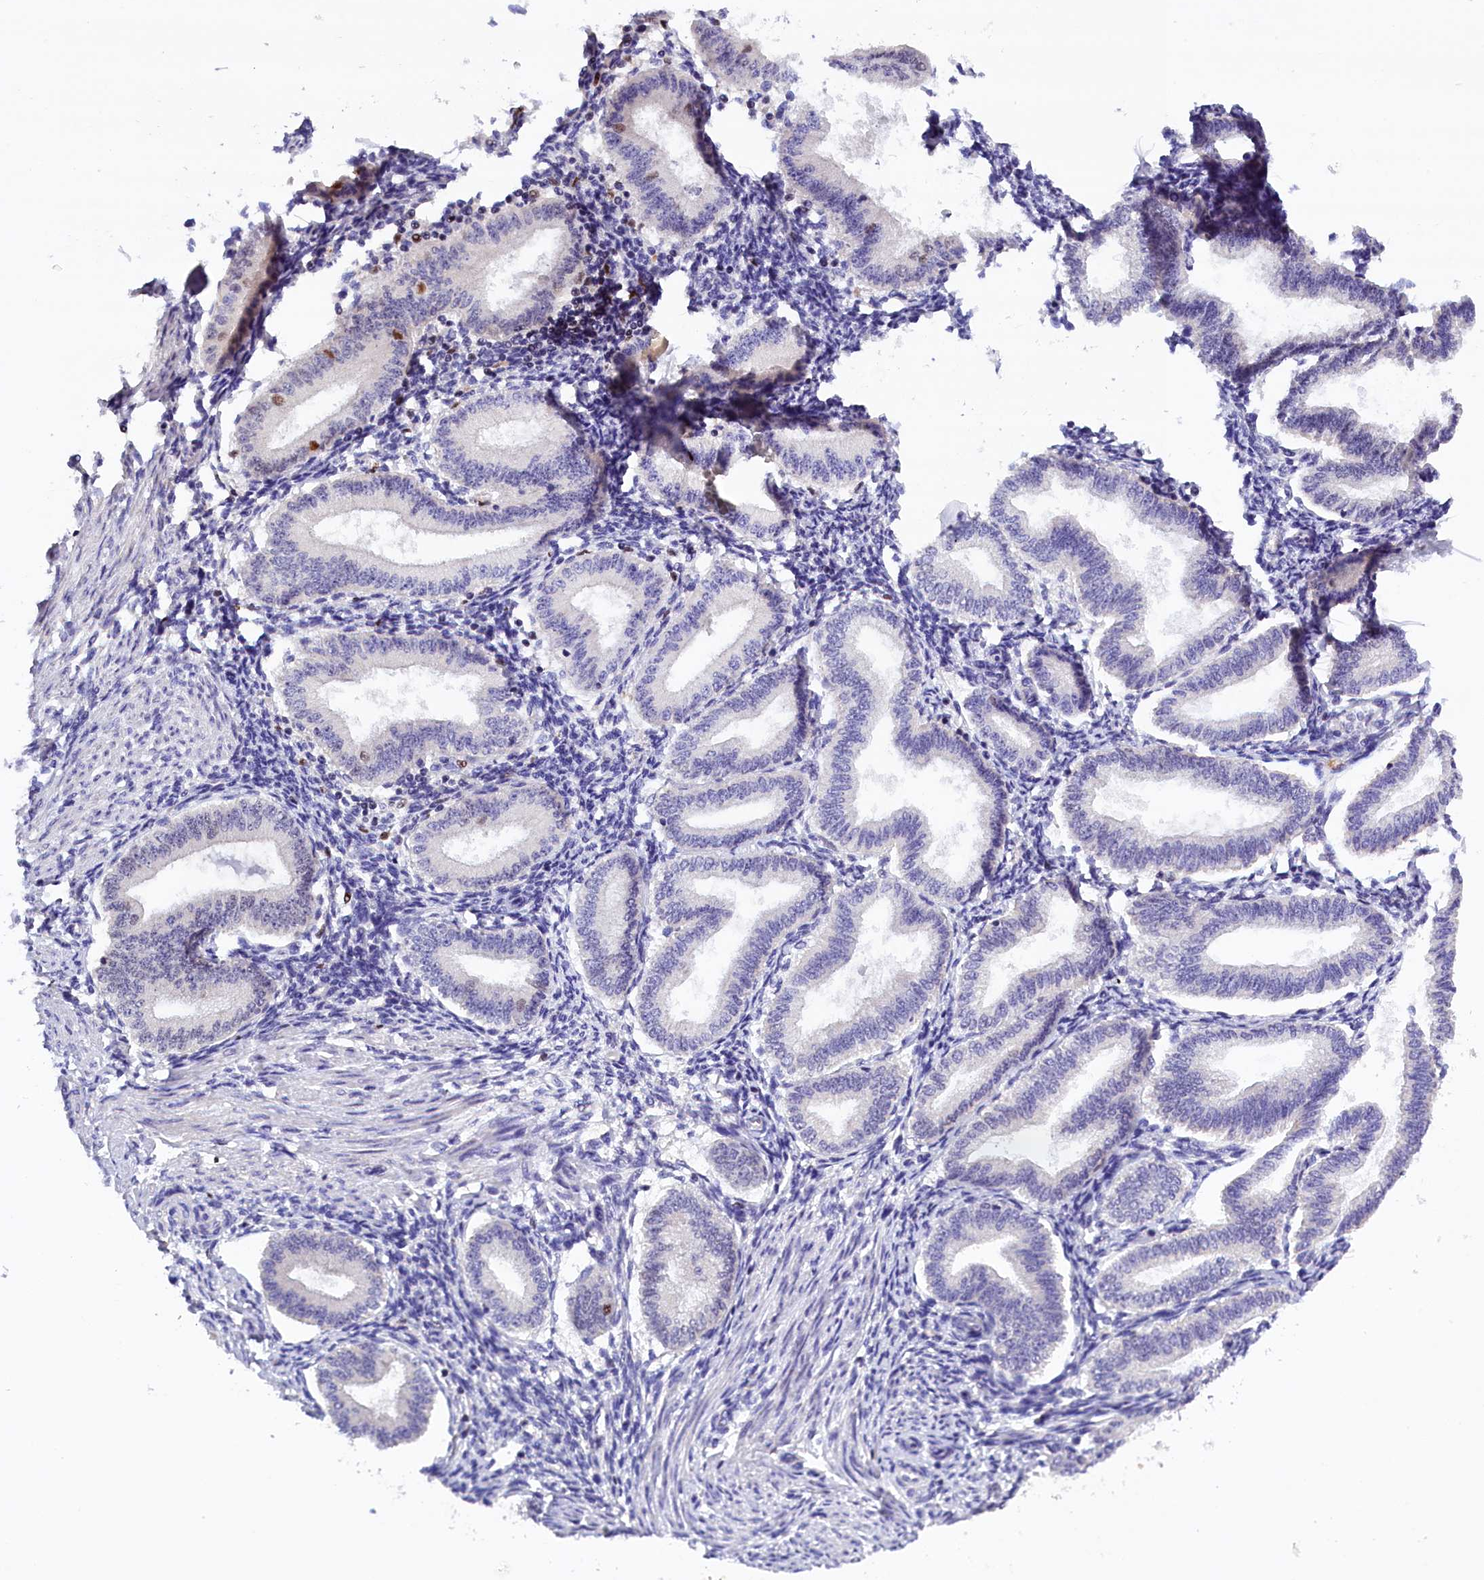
{"staining": {"intensity": "negative", "quantity": "none", "location": "none"}, "tissue": "endometrium", "cell_type": "Cells in endometrial stroma", "image_type": "normal", "snomed": [{"axis": "morphology", "description": "Normal tissue, NOS"}, {"axis": "topography", "description": "Endometrium"}], "caption": "Immunohistochemical staining of unremarkable endometrium demonstrates no significant positivity in cells in endometrial stroma.", "gene": "BTBD9", "patient": {"sex": "female", "age": 39}}